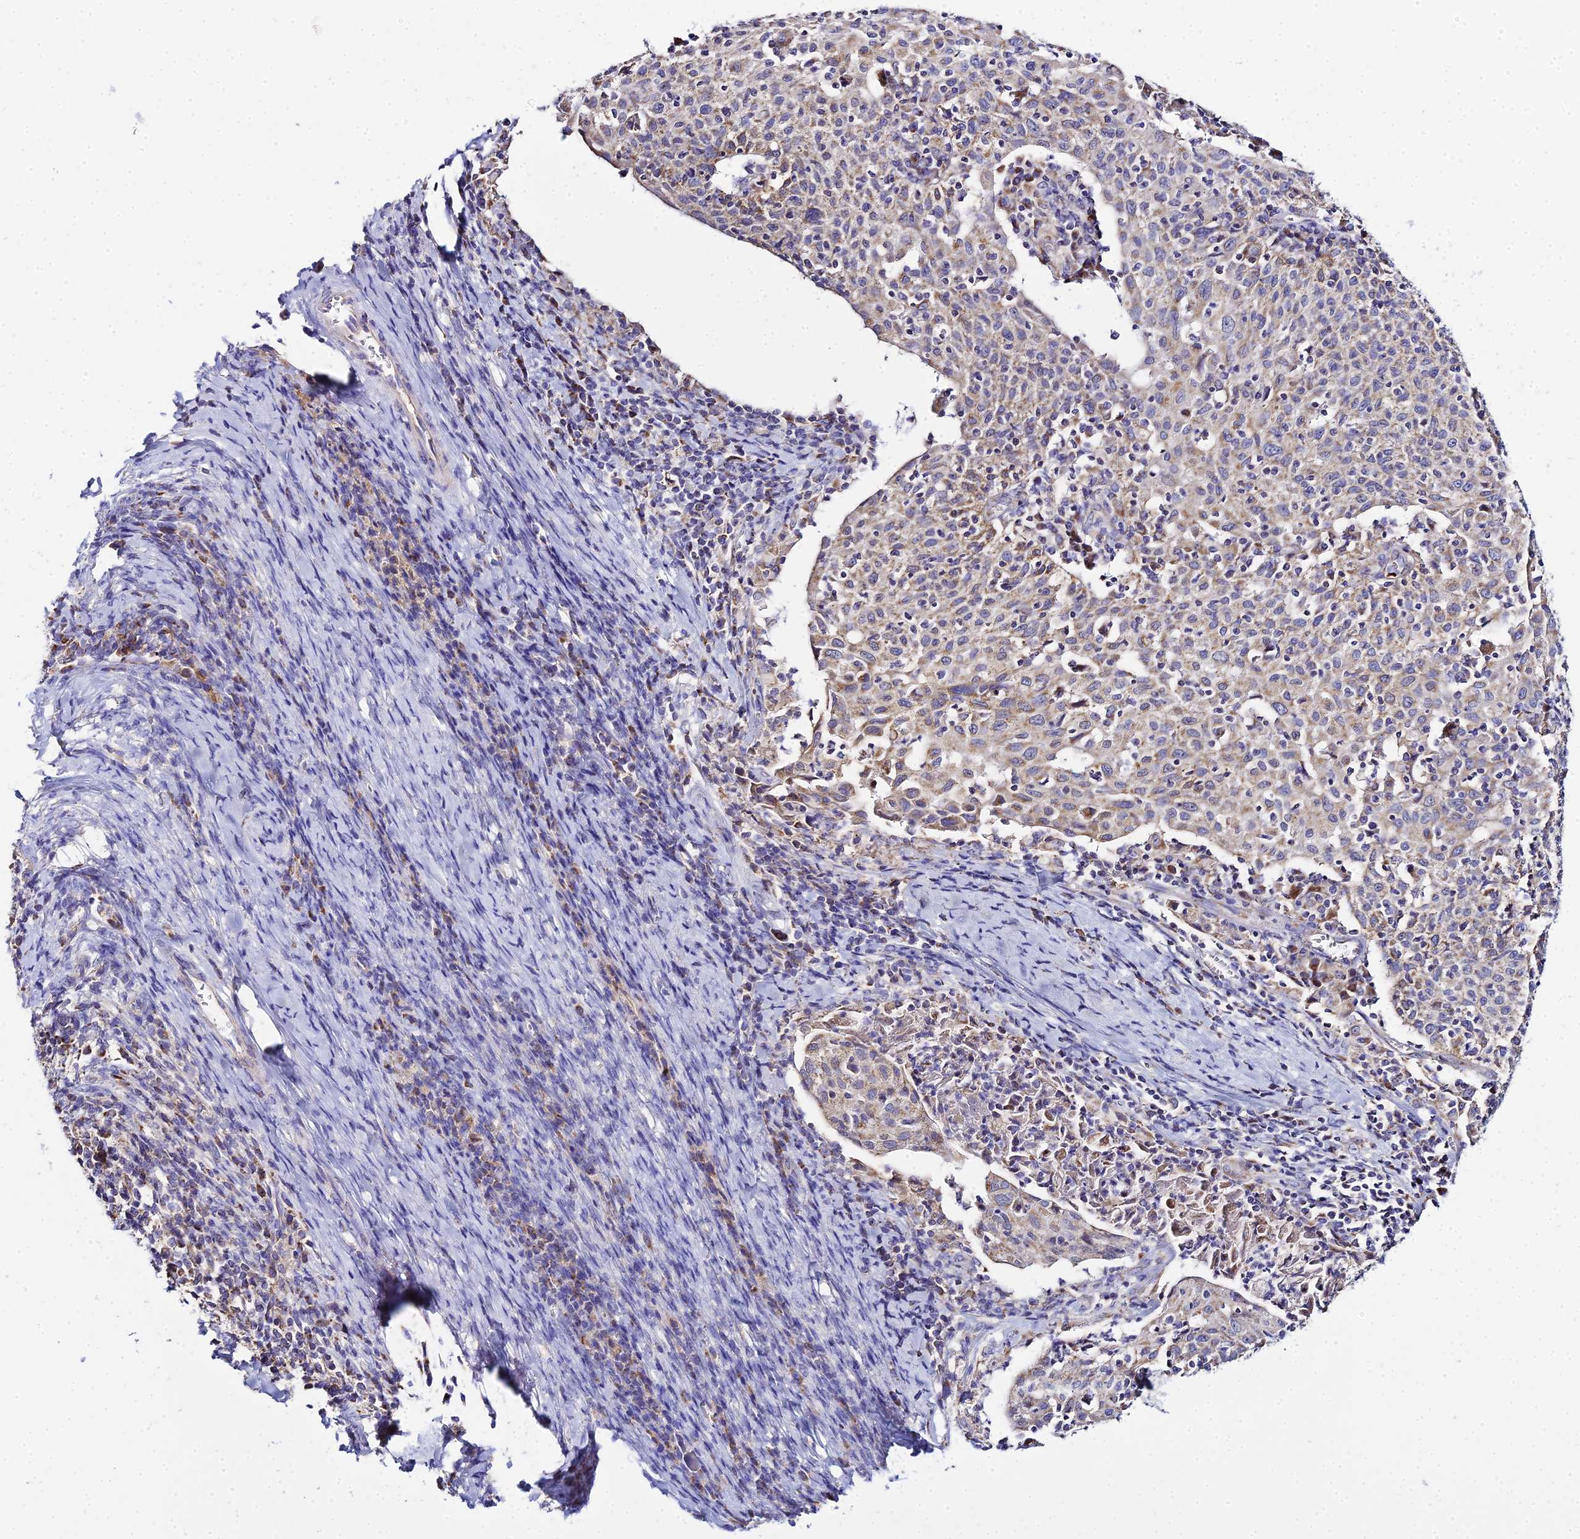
{"staining": {"intensity": "weak", "quantity": "25%-75%", "location": "cytoplasmic/membranous"}, "tissue": "cervical cancer", "cell_type": "Tumor cells", "image_type": "cancer", "snomed": [{"axis": "morphology", "description": "Squamous cell carcinoma, NOS"}, {"axis": "topography", "description": "Cervix"}], "caption": "Immunohistochemical staining of human squamous cell carcinoma (cervical) displays weak cytoplasmic/membranous protein expression in about 25%-75% of tumor cells. (DAB IHC with brightfield microscopy, high magnification).", "gene": "TYW5", "patient": {"sex": "female", "age": 52}}